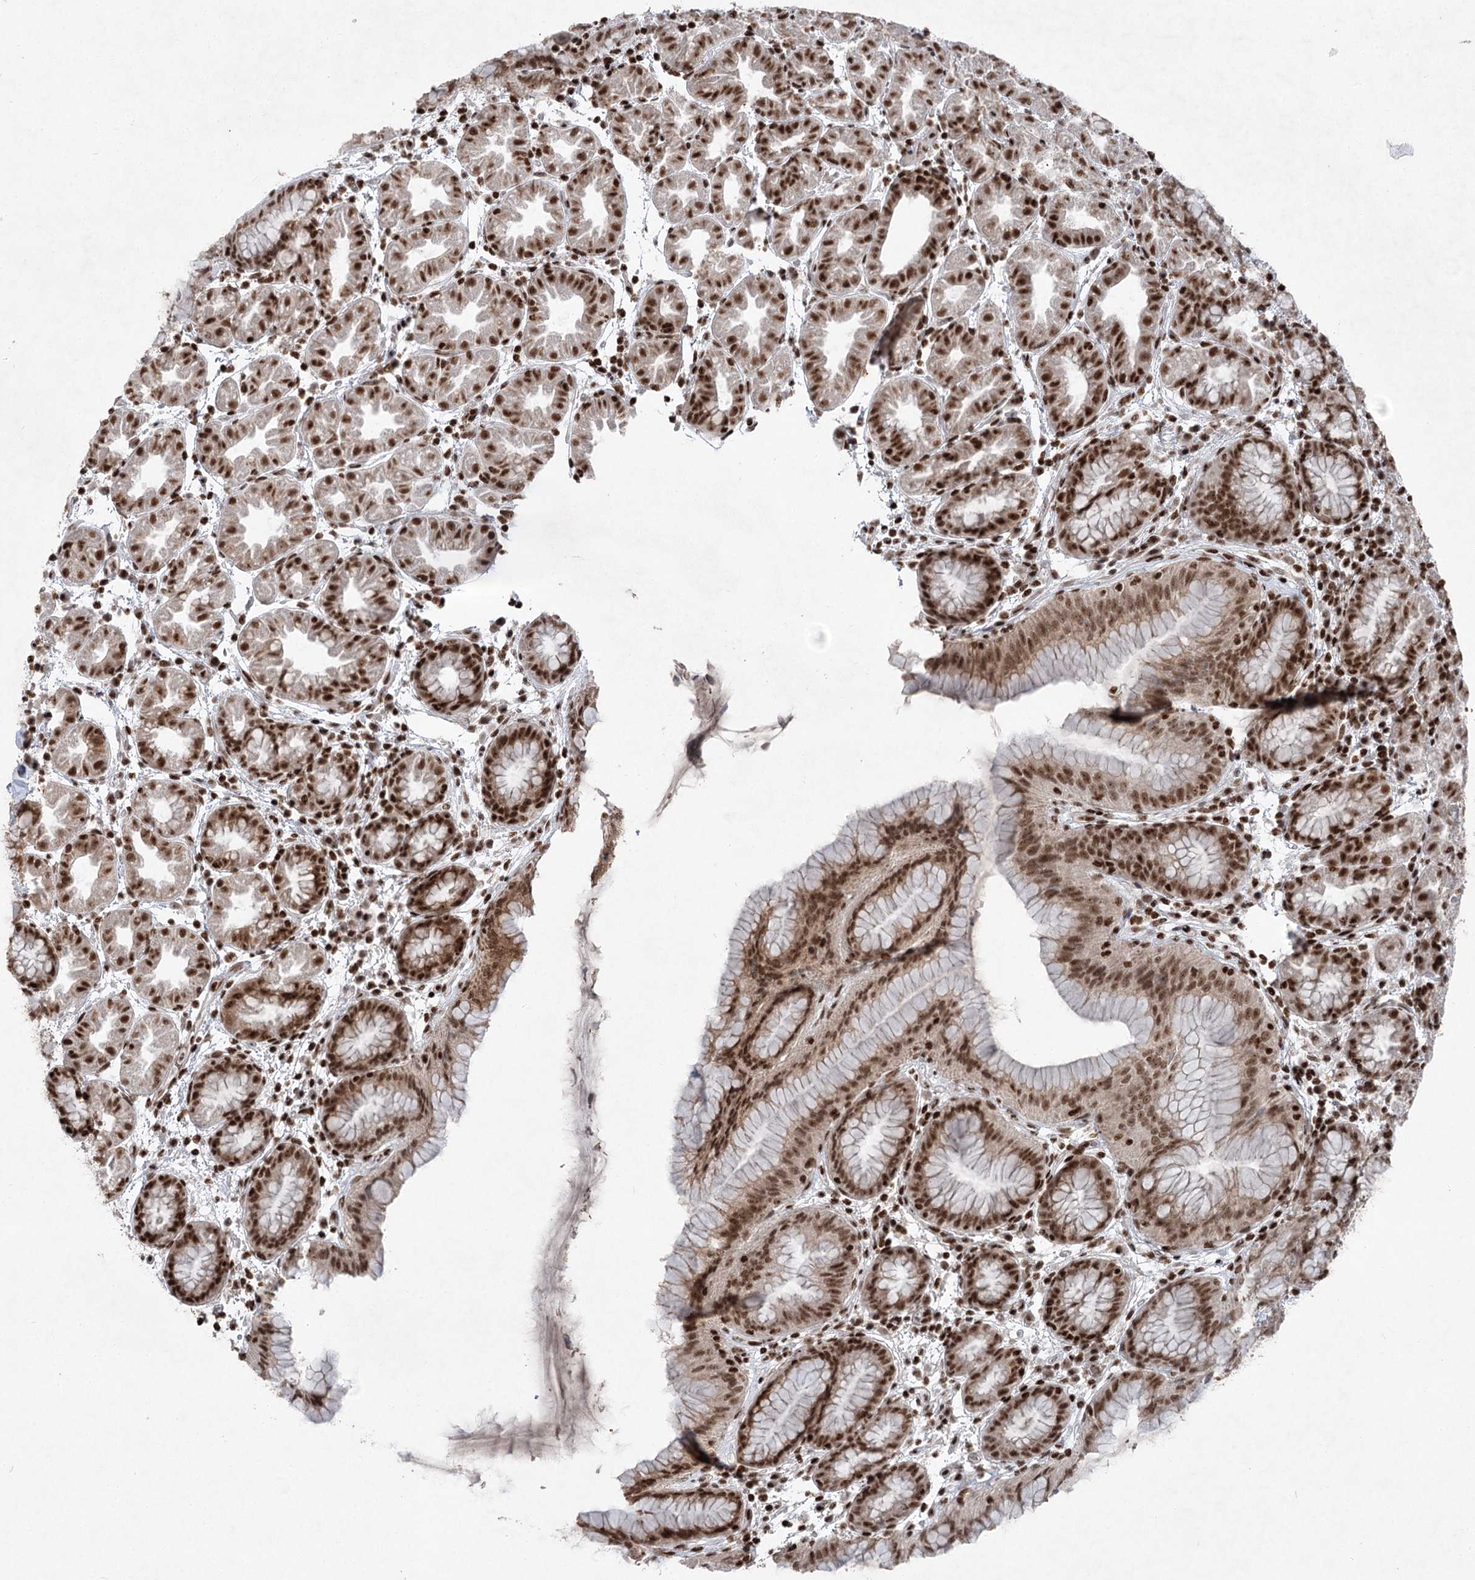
{"staining": {"intensity": "strong", "quantity": ">75%", "location": "cytoplasmic/membranous,nuclear"}, "tissue": "stomach", "cell_type": "Glandular cells", "image_type": "normal", "snomed": [{"axis": "morphology", "description": "Normal tissue, NOS"}, {"axis": "topography", "description": "Stomach"}], "caption": "Immunohistochemistry photomicrograph of normal human stomach stained for a protein (brown), which displays high levels of strong cytoplasmic/membranous,nuclear expression in about >75% of glandular cells.", "gene": "CGGBP1", "patient": {"sex": "female", "age": 79}}